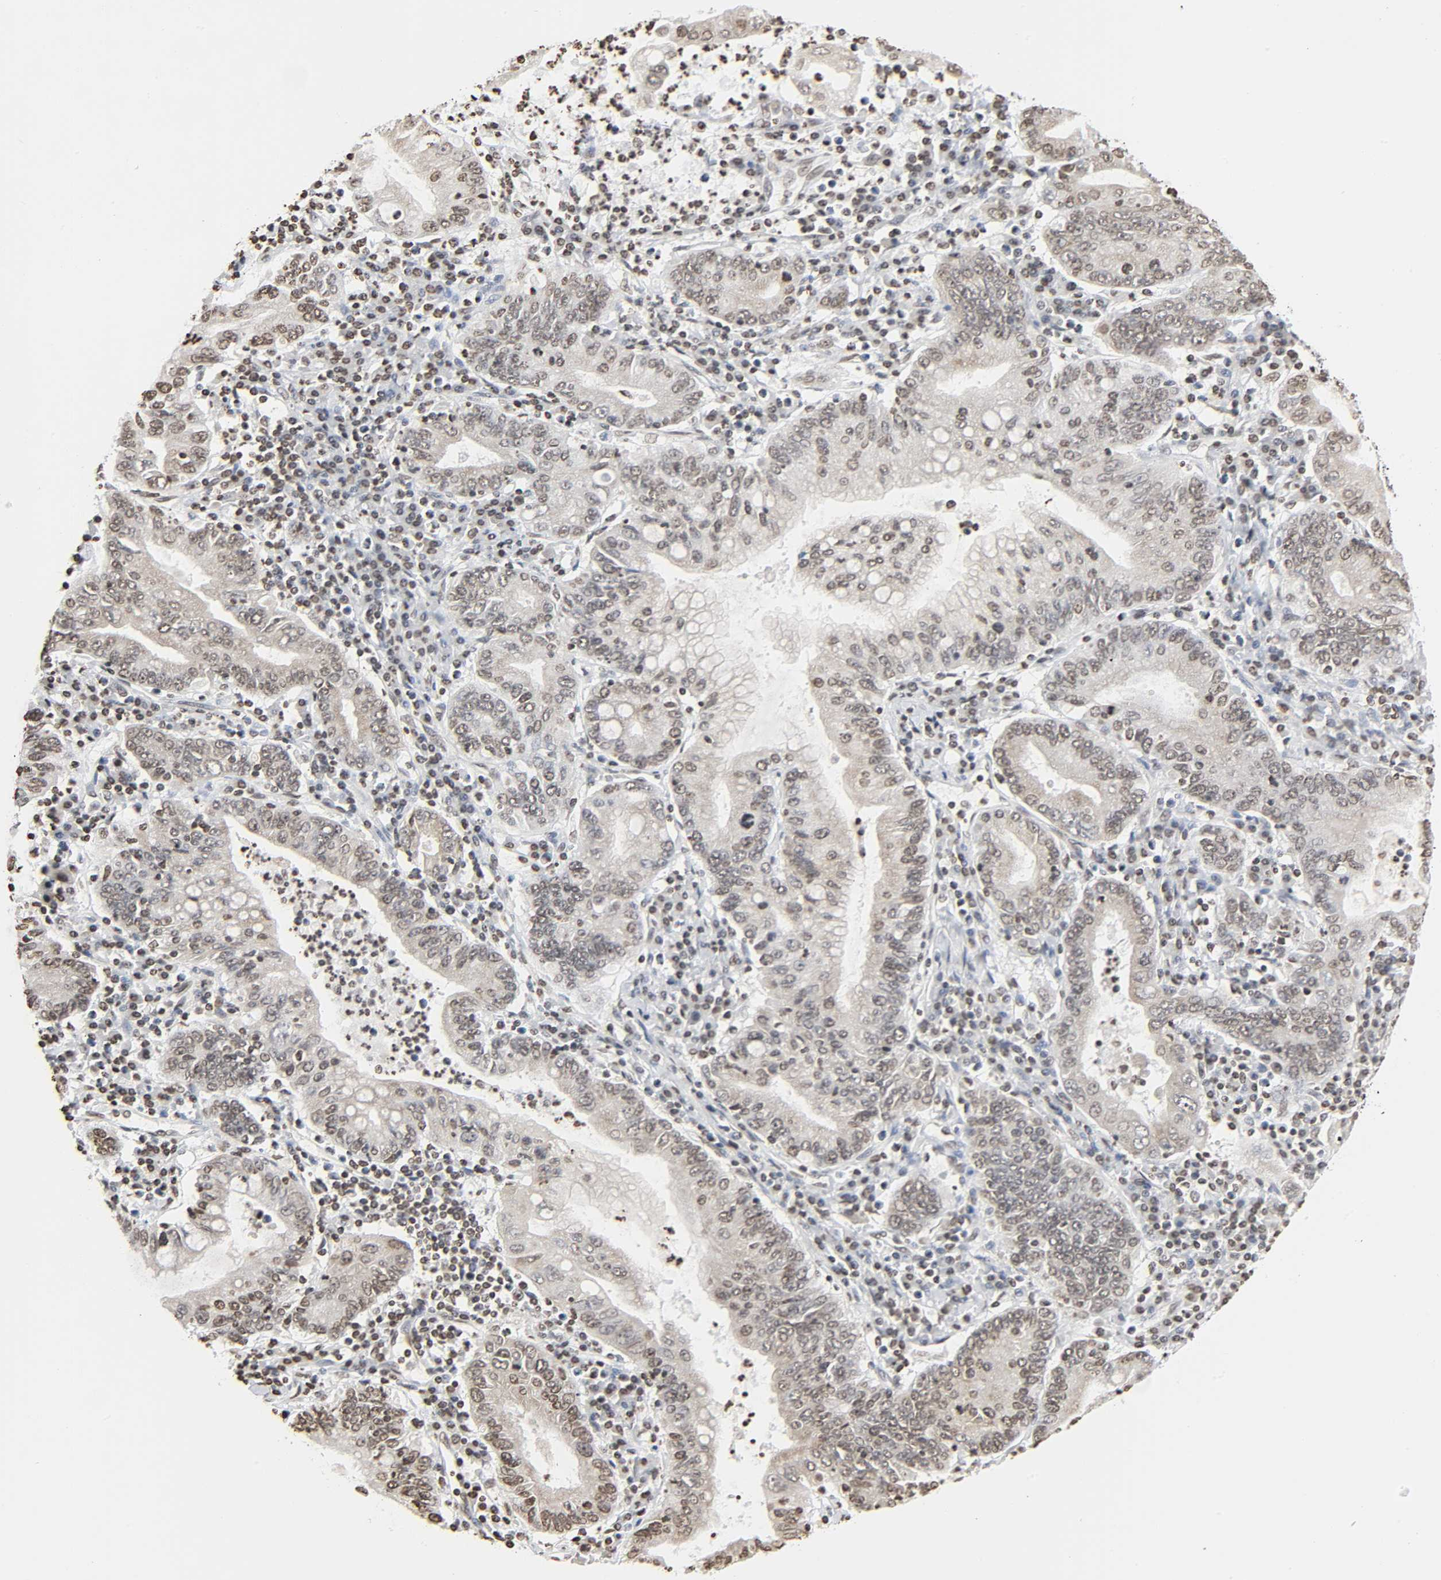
{"staining": {"intensity": "weak", "quantity": ">75%", "location": "nuclear"}, "tissue": "stomach cancer", "cell_type": "Tumor cells", "image_type": "cancer", "snomed": [{"axis": "morphology", "description": "Normal tissue, NOS"}, {"axis": "morphology", "description": "Adenocarcinoma, NOS"}, {"axis": "topography", "description": "Esophagus"}, {"axis": "topography", "description": "Stomach, upper"}, {"axis": "topography", "description": "Peripheral nerve tissue"}], "caption": "Protein staining displays weak nuclear expression in about >75% of tumor cells in stomach cancer.", "gene": "ELAVL1", "patient": {"sex": "male", "age": 62}}